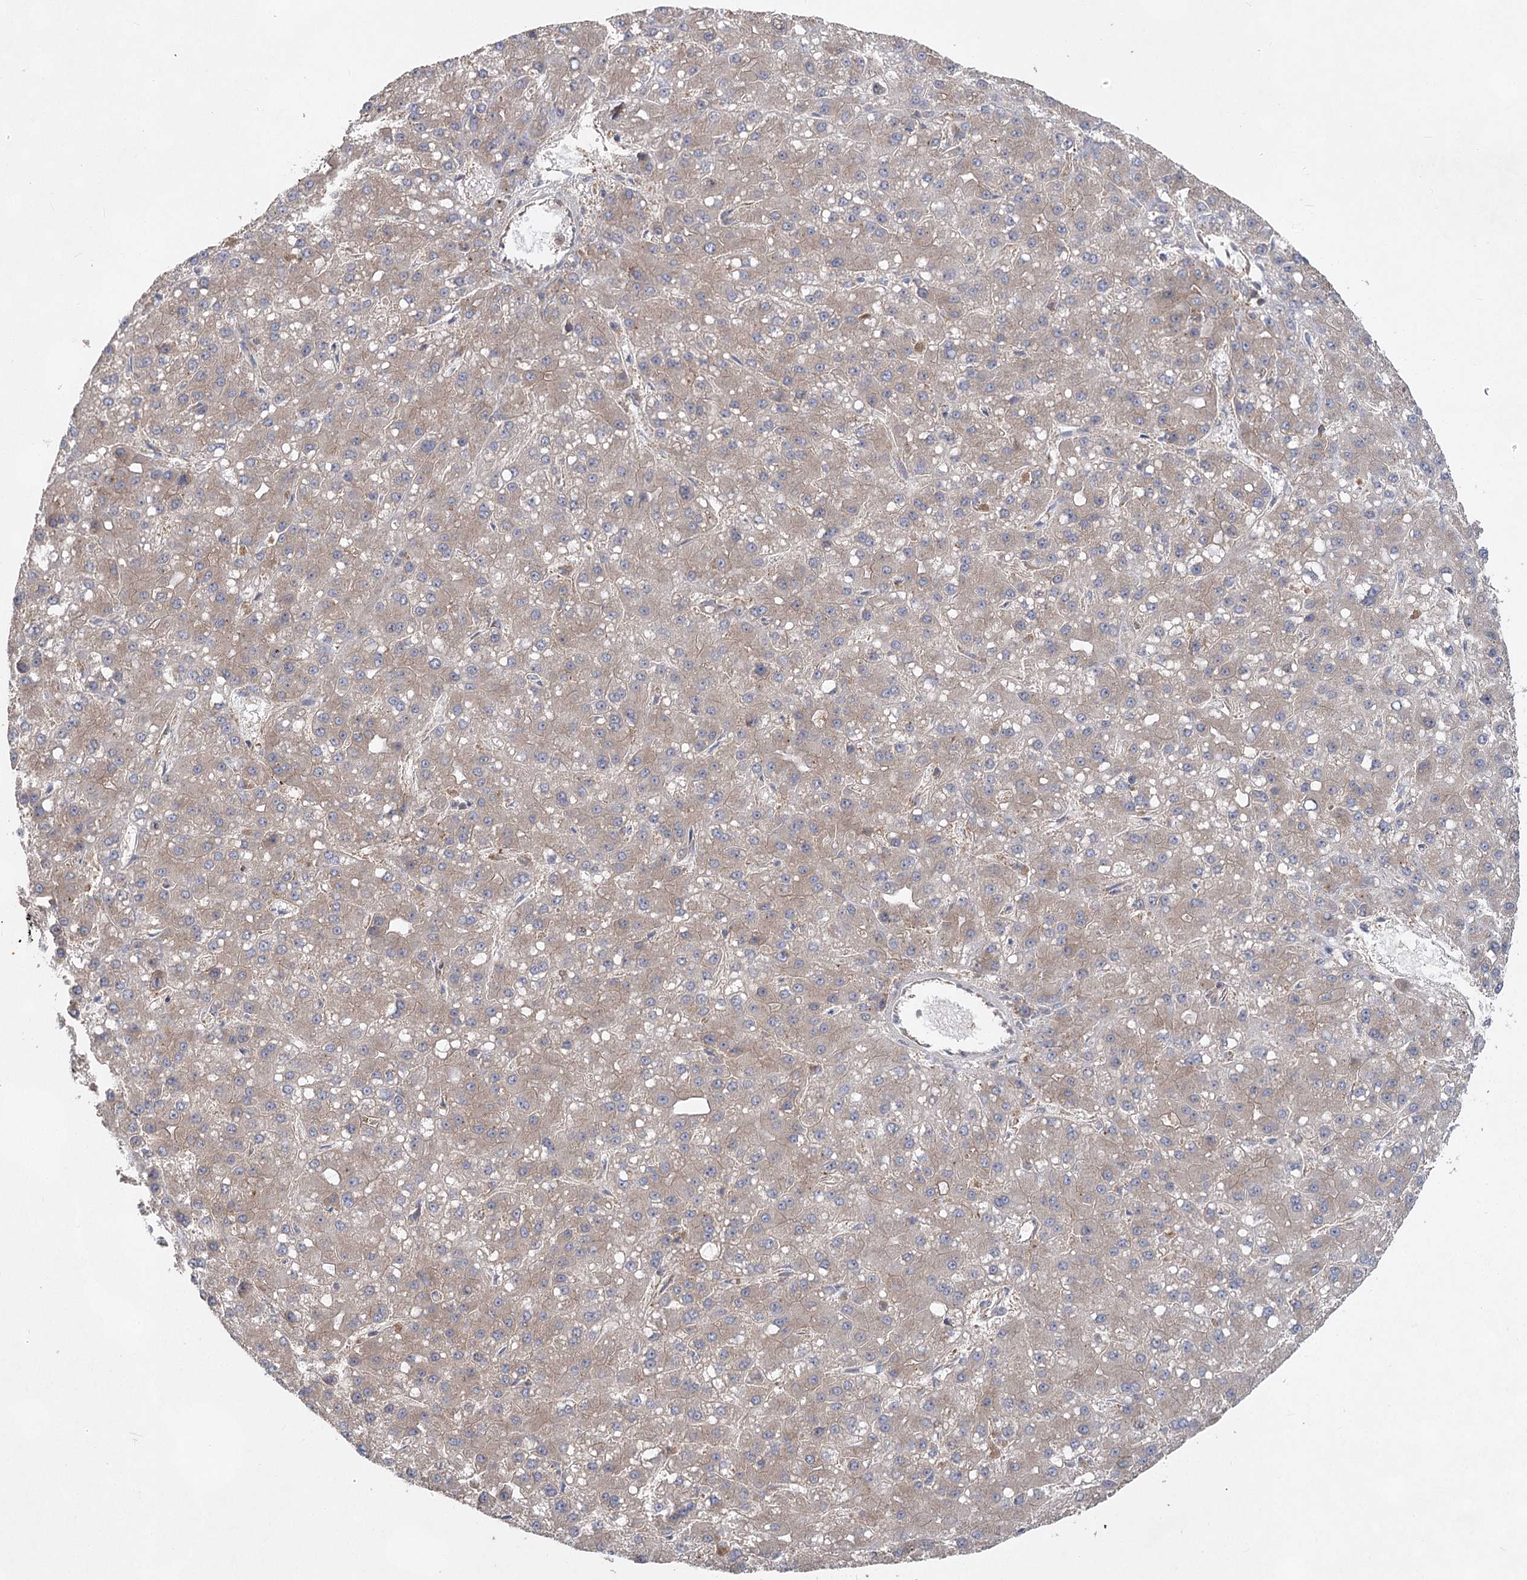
{"staining": {"intensity": "weak", "quantity": "25%-75%", "location": "cytoplasmic/membranous"}, "tissue": "liver cancer", "cell_type": "Tumor cells", "image_type": "cancer", "snomed": [{"axis": "morphology", "description": "Carcinoma, Hepatocellular, NOS"}, {"axis": "topography", "description": "Liver"}], "caption": "Immunohistochemistry (DAB (3,3'-diaminobenzidine)) staining of human liver cancer shows weak cytoplasmic/membranous protein positivity in approximately 25%-75% of tumor cells. (DAB IHC, brown staining for protein, blue staining for nuclei).", "gene": "EIF3A", "patient": {"sex": "male", "age": 67}}